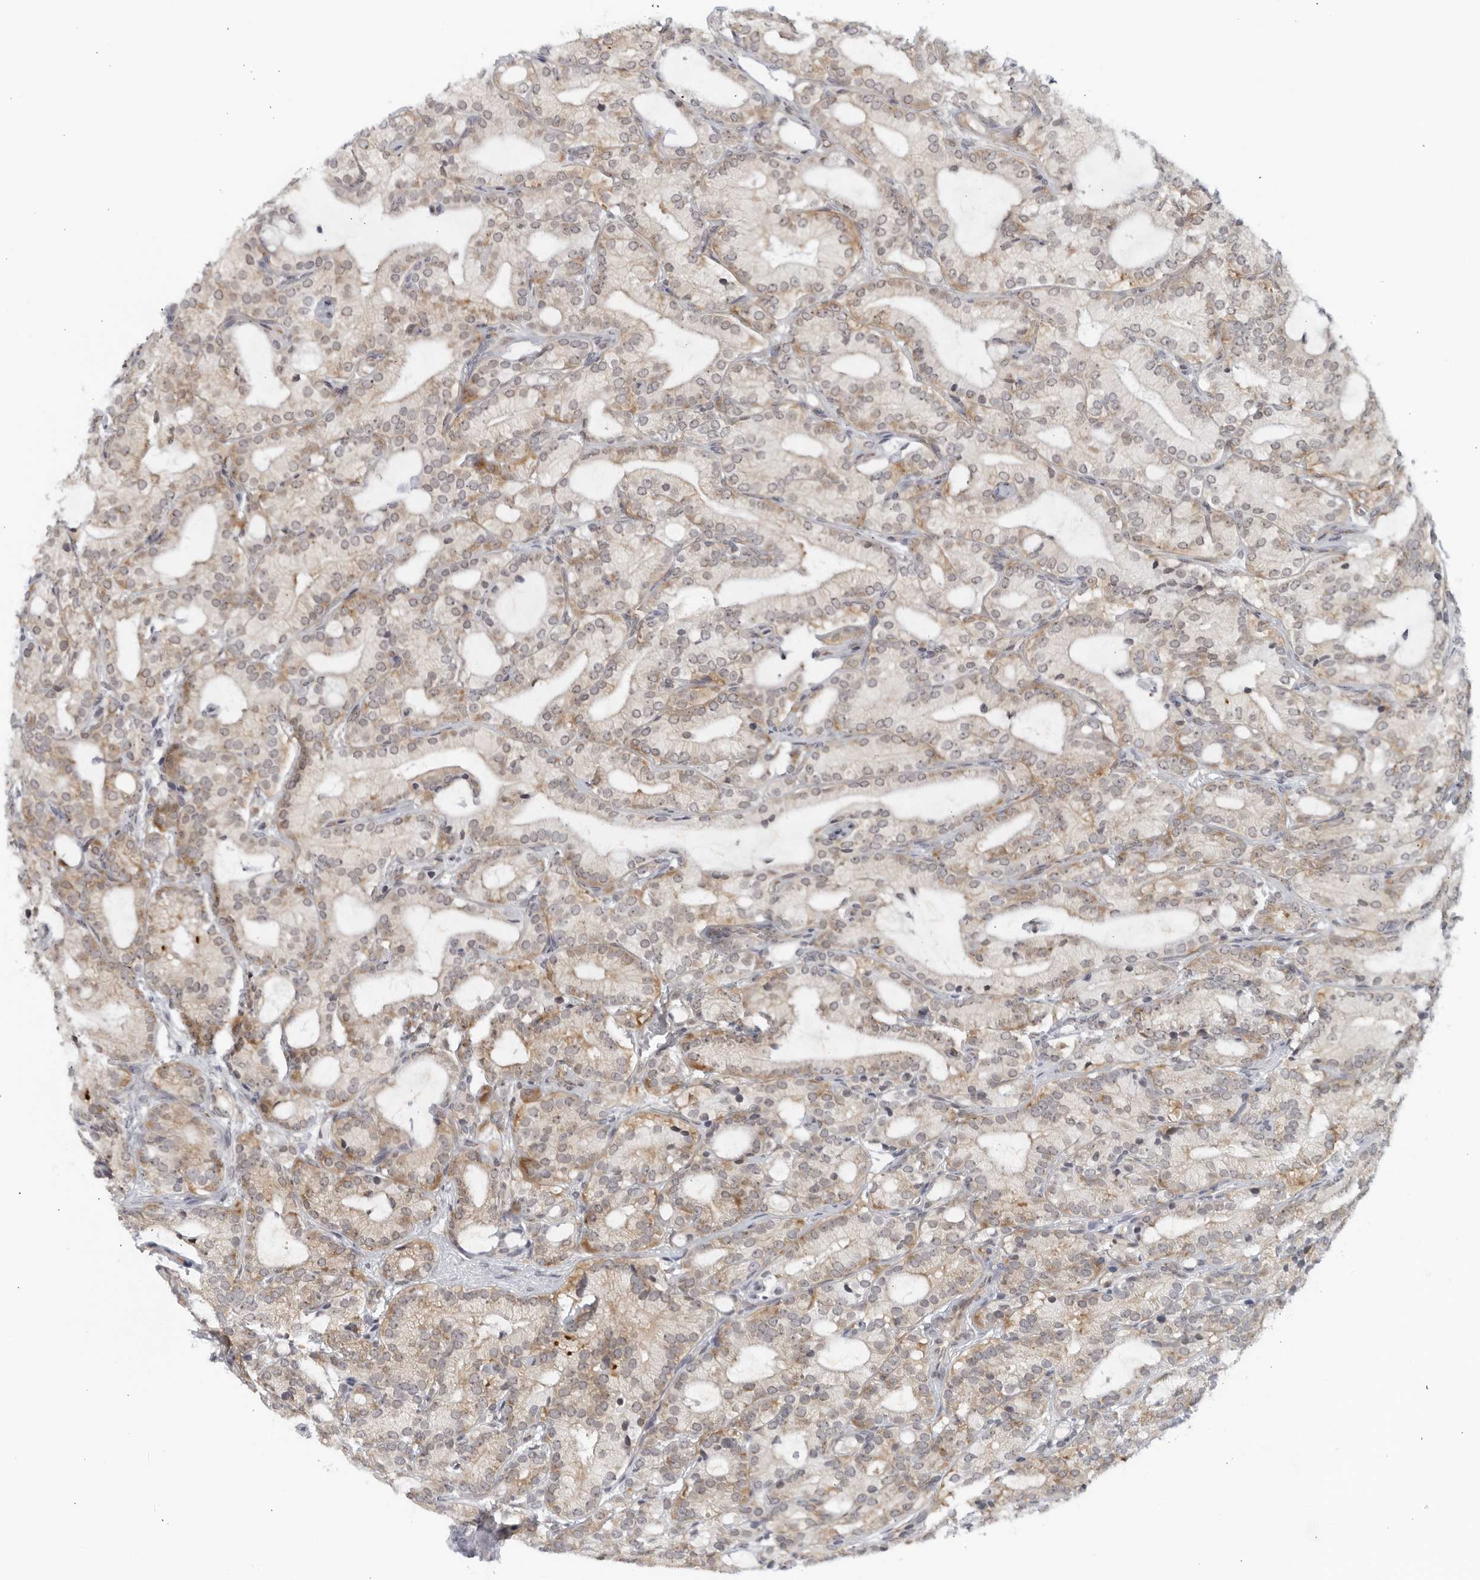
{"staining": {"intensity": "moderate", "quantity": "25%-75%", "location": "cytoplasmic/membranous"}, "tissue": "prostate cancer", "cell_type": "Tumor cells", "image_type": "cancer", "snomed": [{"axis": "morphology", "description": "Adenocarcinoma, High grade"}, {"axis": "topography", "description": "Prostate"}], "caption": "A micrograph of human prostate cancer (adenocarcinoma (high-grade)) stained for a protein reveals moderate cytoplasmic/membranous brown staining in tumor cells.", "gene": "RC3H1", "patient": {"sex": "male", "age": 57}}